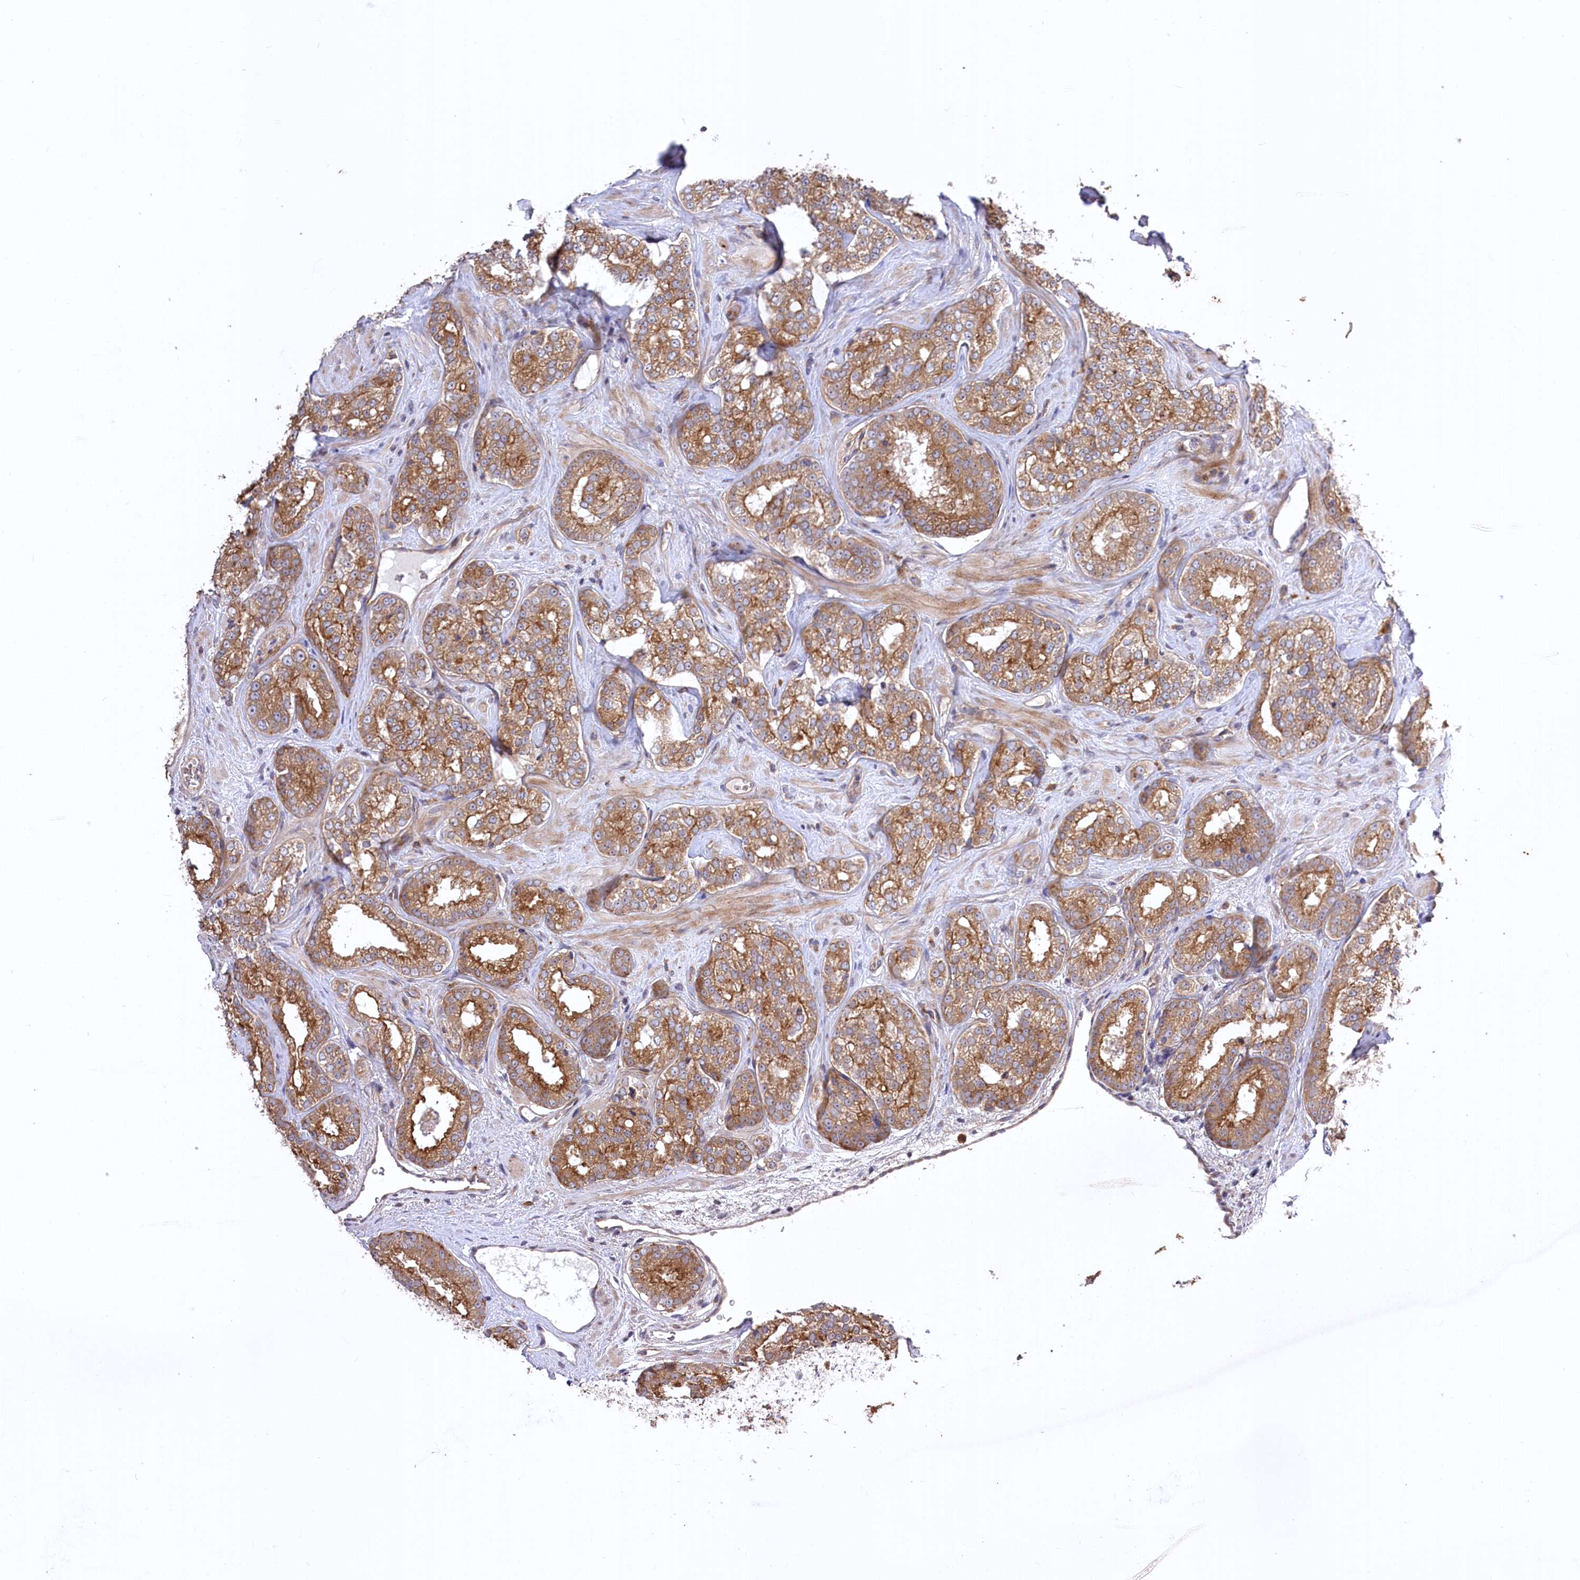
{"staining": {"intensity": "moderate", "quantity": ">75%", "location": "cytoplasmic/membranous"}, "tissue": "prostate cancer", "cell_type": "Tumor cells", "image_type": "cancer", "snomed": [{"axis": "morphology", "description": "Normal tissue, NOS"}, {"axis": "morphology", "description": "Adenocarcinoma, High grade"}, {"axis": "topography", "description": "Prostate"}], "caption": "A brown stain highlights moderate cytoplasmic/membranous positivity of a protein in high-grade adenocarcinoma (prostate) tumor cells. The staining is performed using DAB brown chromogen to label protein expression. The nuclei are counter-stained blue using hematoxylin.", "gene": "TRUB1", "patient": {"sex": "male", "age": 83}}